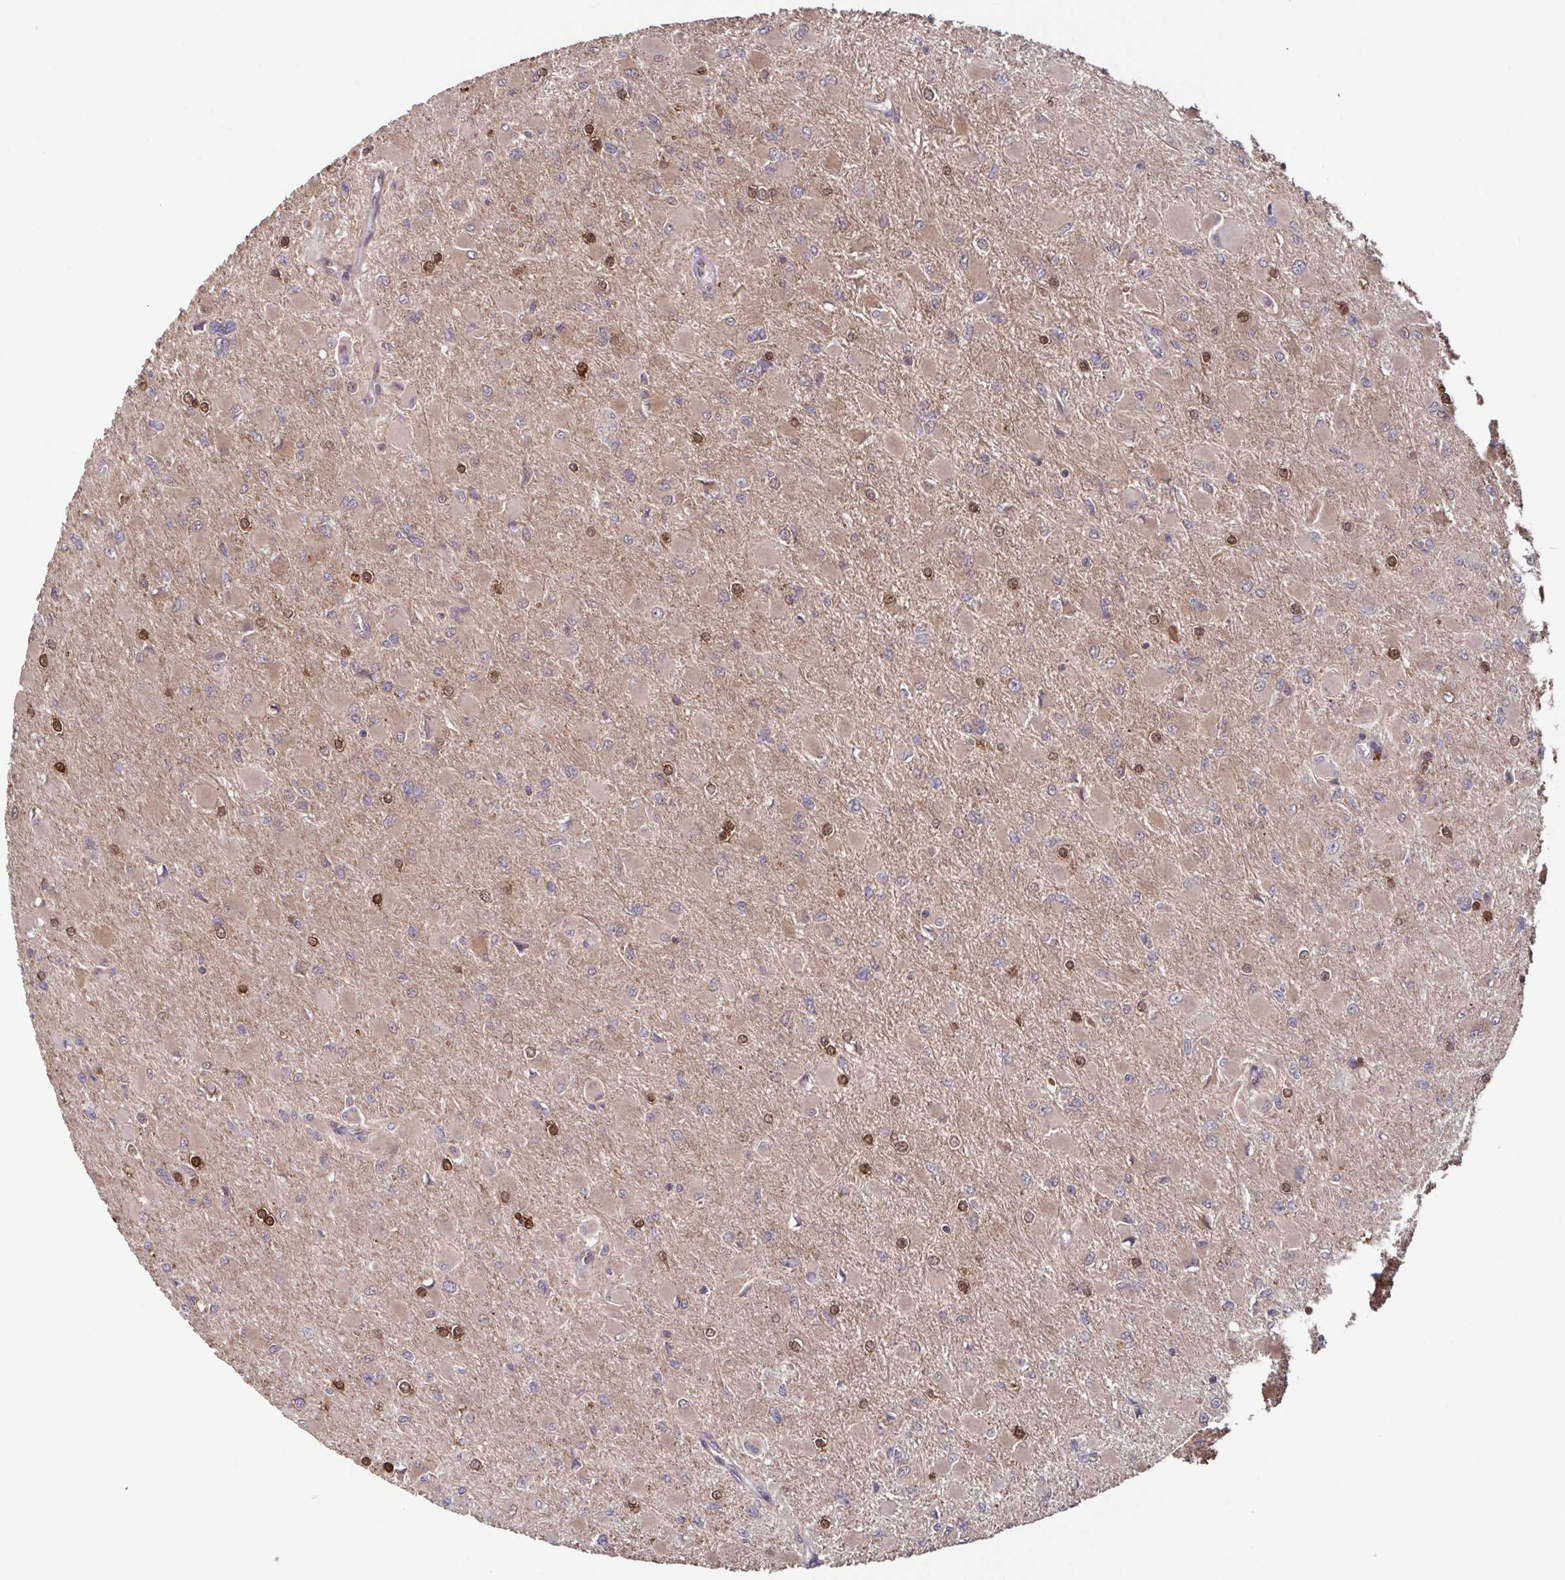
{"staining": {"intensity": "weak", "quantity": "25%-75%", "location": "cytoplasmic/membranous"}, "tissue": "glioma", "cell_type": "Tumor cells", "image_type": "cancer", "snomed": [{"axis": "morphology", "description": "Glioma, malignant, High grade"}, {"axis": "topography", "description": "Cerebral cortex"}], "caption": "Malignant high-grade glioma was stained to show a protein in brown. There is low levels of weak cytoplasmic/membranous expression in approximately 25%-75% of tumor cells. Nuclei are stained in blue.", "gene": "TTC19", "patient": {"sex": "female", "age": 36}}